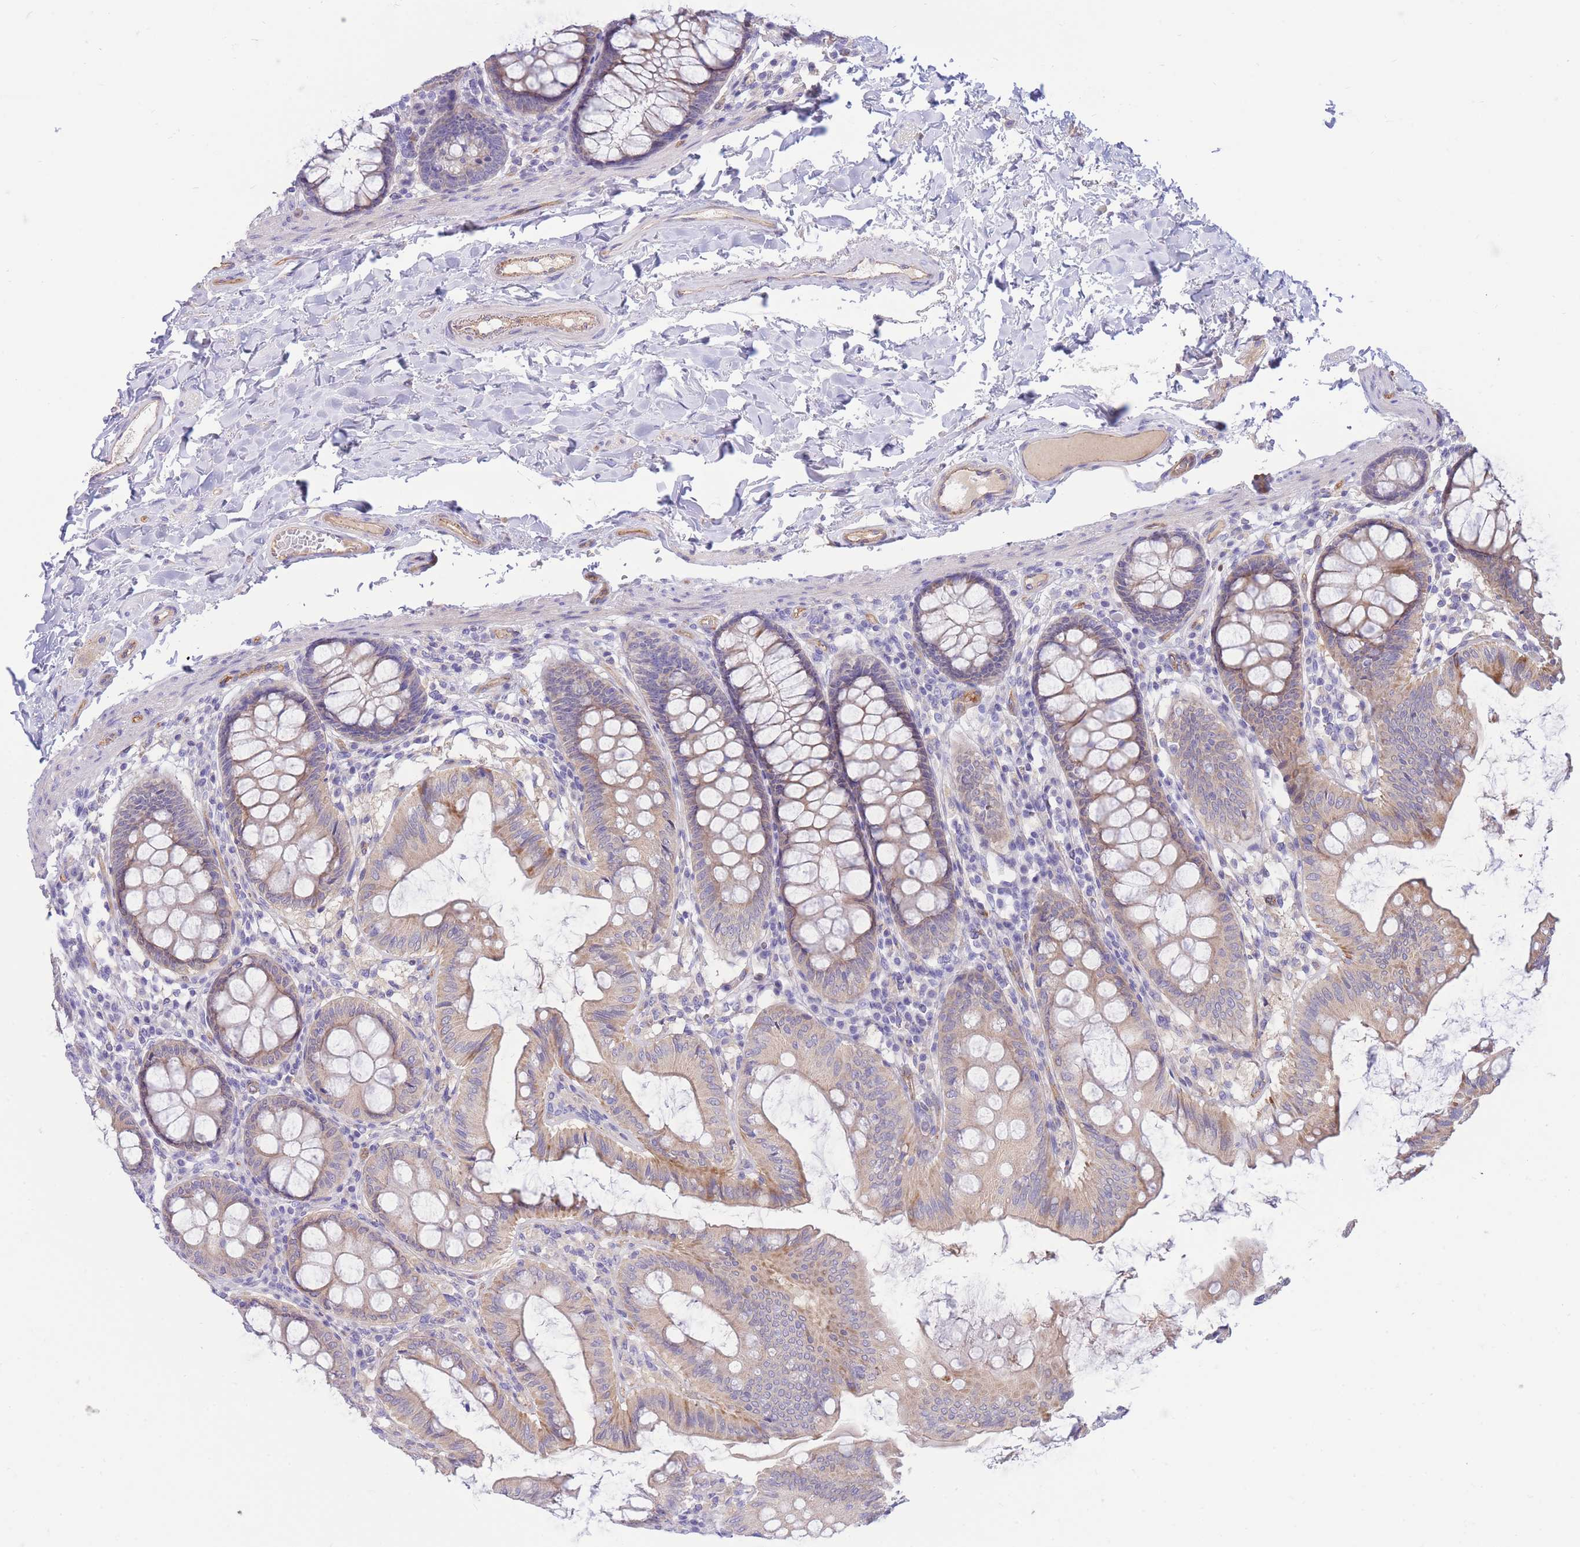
{"staining": {"intensity": "weak", "quantity": ">75%", "location": "cytoplasmic/membranous"}, "tissue": "colon", "cell_type": "Endothelial cells", "image_type": "normal", "snomed": [{"axis": "morphology", "description": "Normal tissue, NOS"}, {"axis": "topography", "description": "Colon"}], "caption": "Immunohistochemical staining of unremarkable human colon demonstrates low levels of weak cytoplasmic/membranous staining in approximately >75% of endothelial cells.", "gene": "SULT1A1", "patient": {"sex": "male", "age": 84}}